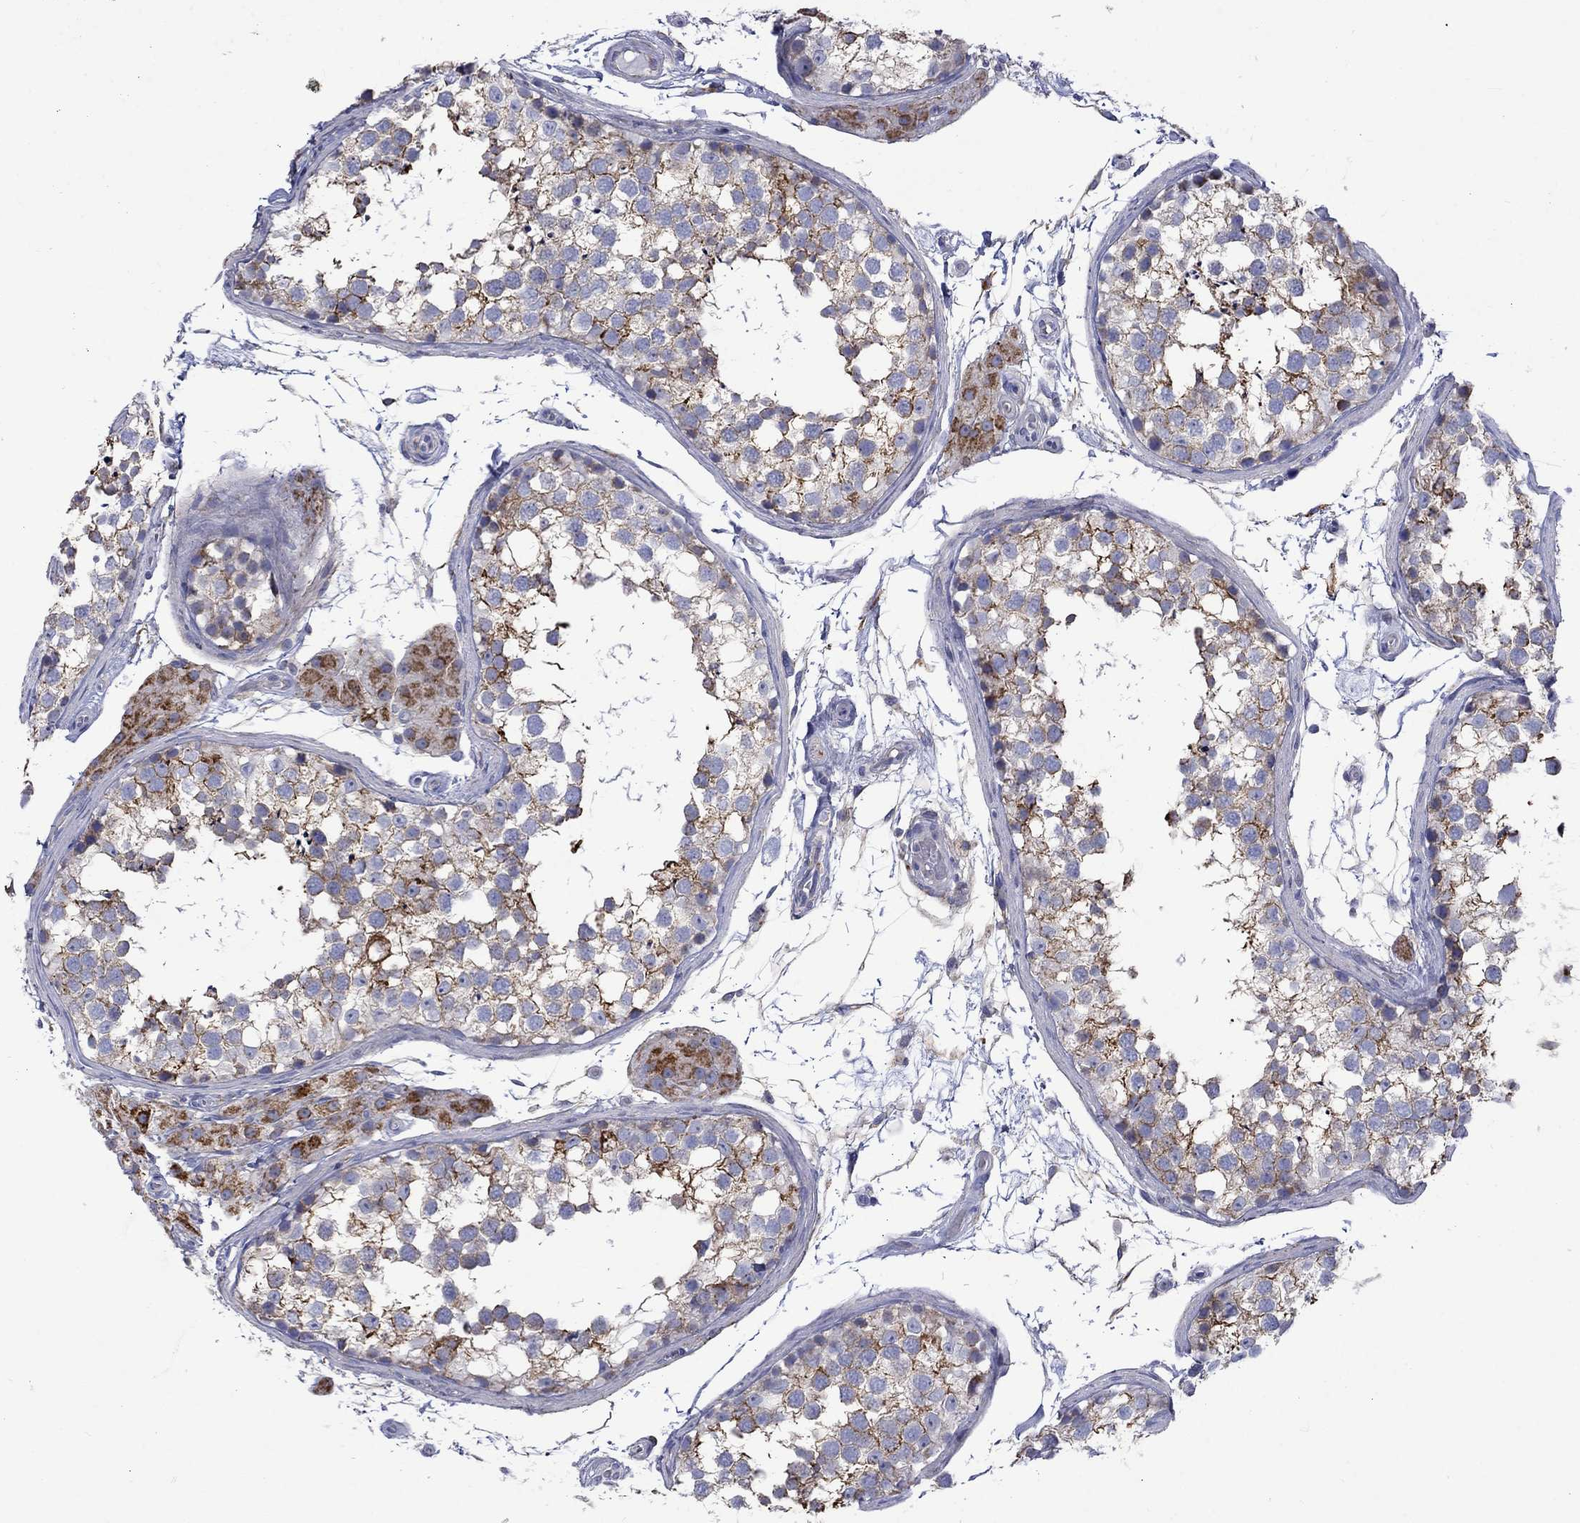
{"staining": {"intensity": "strong", "quantity": "25%-75%", "location": "cytoplasmic/membranous"}, "tissue": "testis", "cell_type": "Cells in seminiferous ducts", "image_type": "normal", "snomed": [{"axis": "morphology", "description": "Normal tissue, NOS"}, {"axis": "morphology", "description": "Seminoma, NOS"}, {"axis": "topography", "description": "Testis"}], "caption": "This micrograph displays unremarkable testis stained with immunohistochemistry to label a protein in brown. The cytoplasmic/membranous of cells in seminiferous ducts show strong positivity for the protein. Nuclei are counter-stained blue.", "gene": "CISD1", "patient": {"sex": "male", "age": 65}}